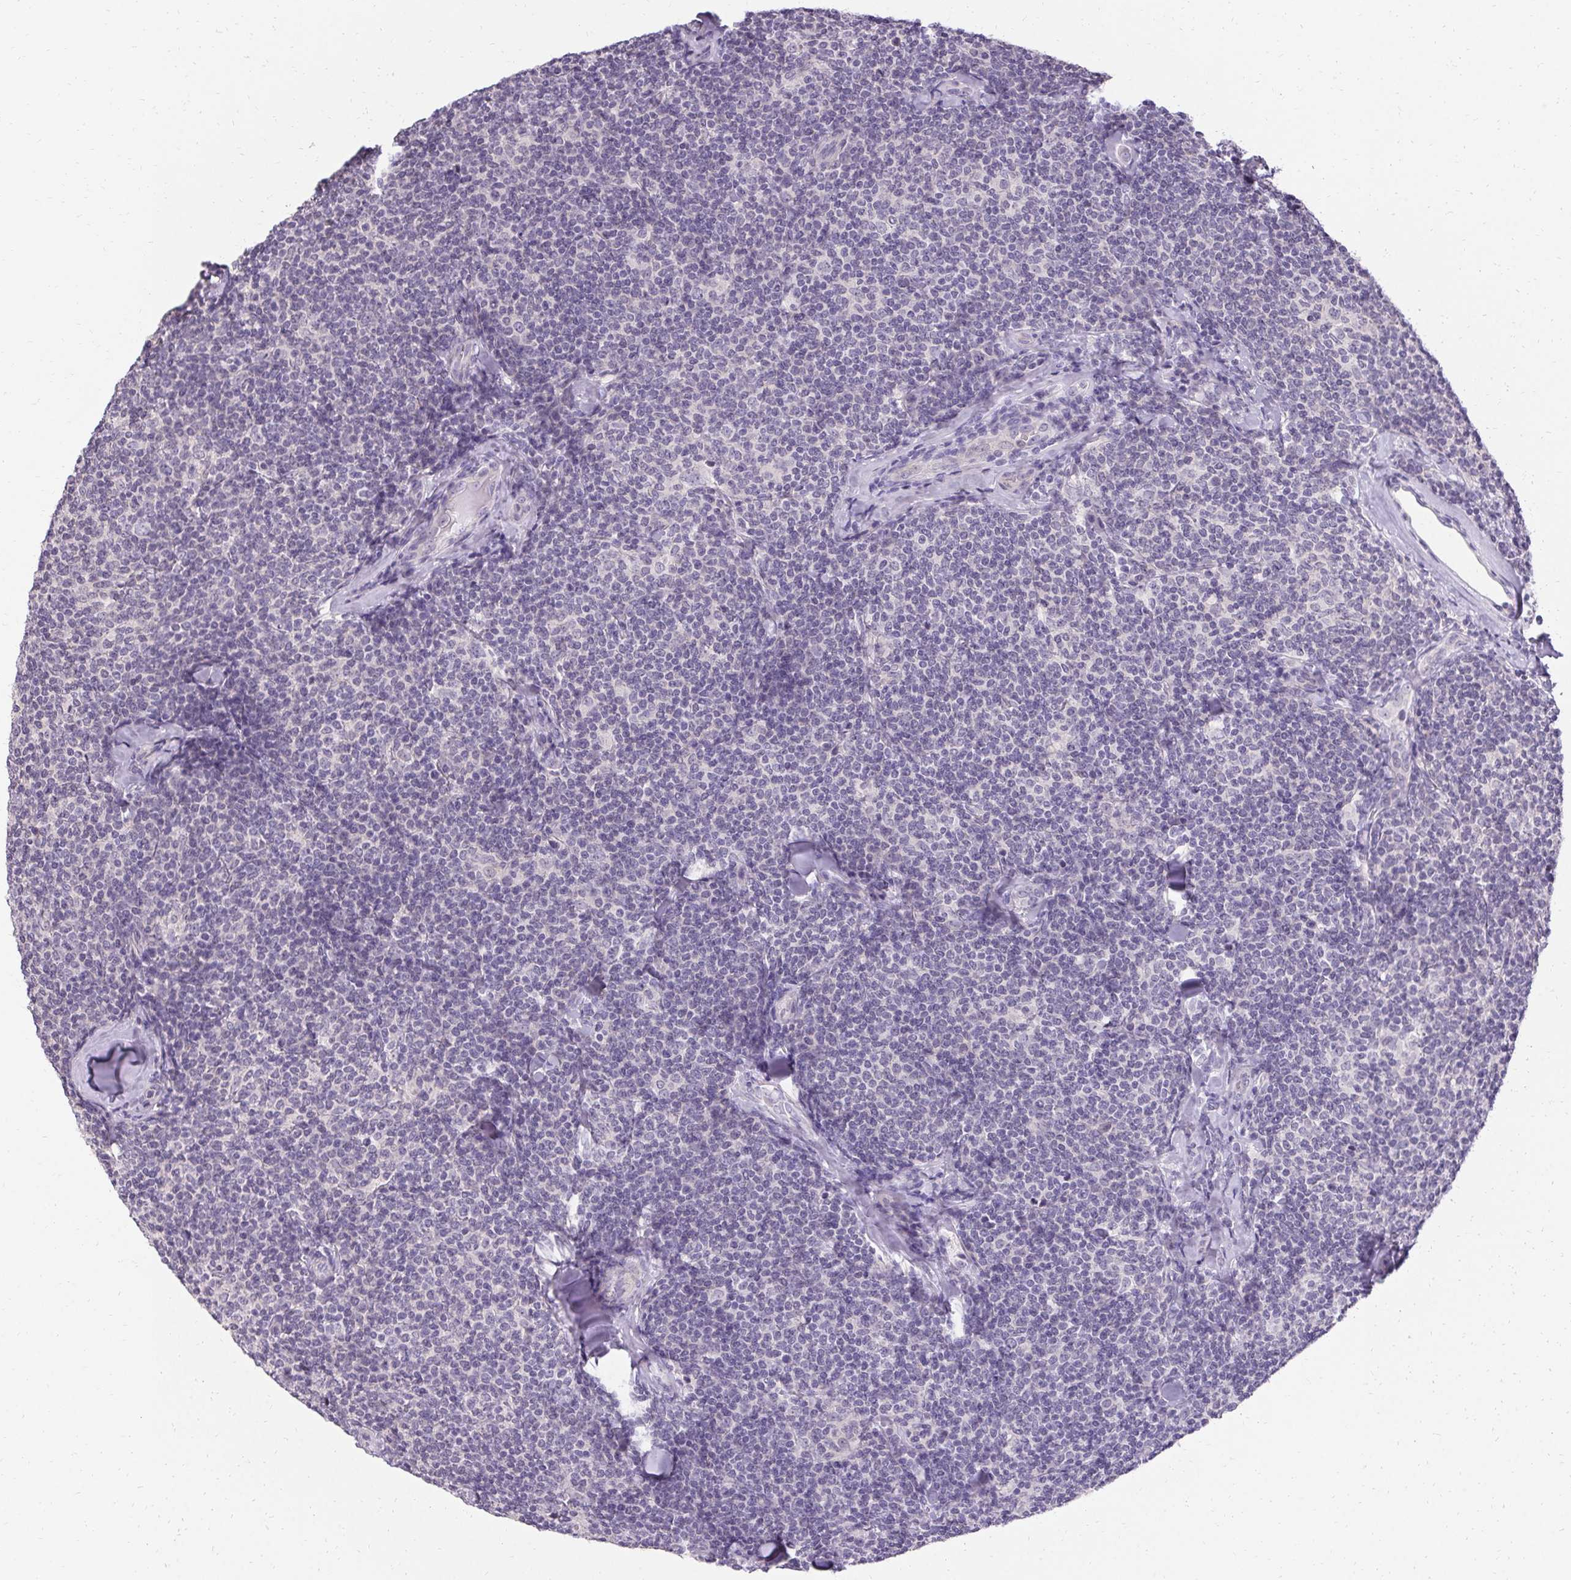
{"staining": {"intensity": "negative", "quantity": "none", "location": "none"}, "tissue": "lymphoma", "cell_type": "Tumor cells", "image_type": "cancer", "snomed": [{"axis": "morphology", "description": "Malignant lymphoma, non-Hodgkin's type, Low grade"}, {"axis": "topography", "description": "Lymph node"}], "caption": "Immunohistochemical staining of human malignant lymphoma, non-Hodgkin's type (low-grade) exhibits no significant staining in tumor cells. (DAB (3,3'-diaminobenzidine) immunohistochemistry, high magnification).", "gene": "HSD17B3", "patient": {"sex": "female", "age": 56}}